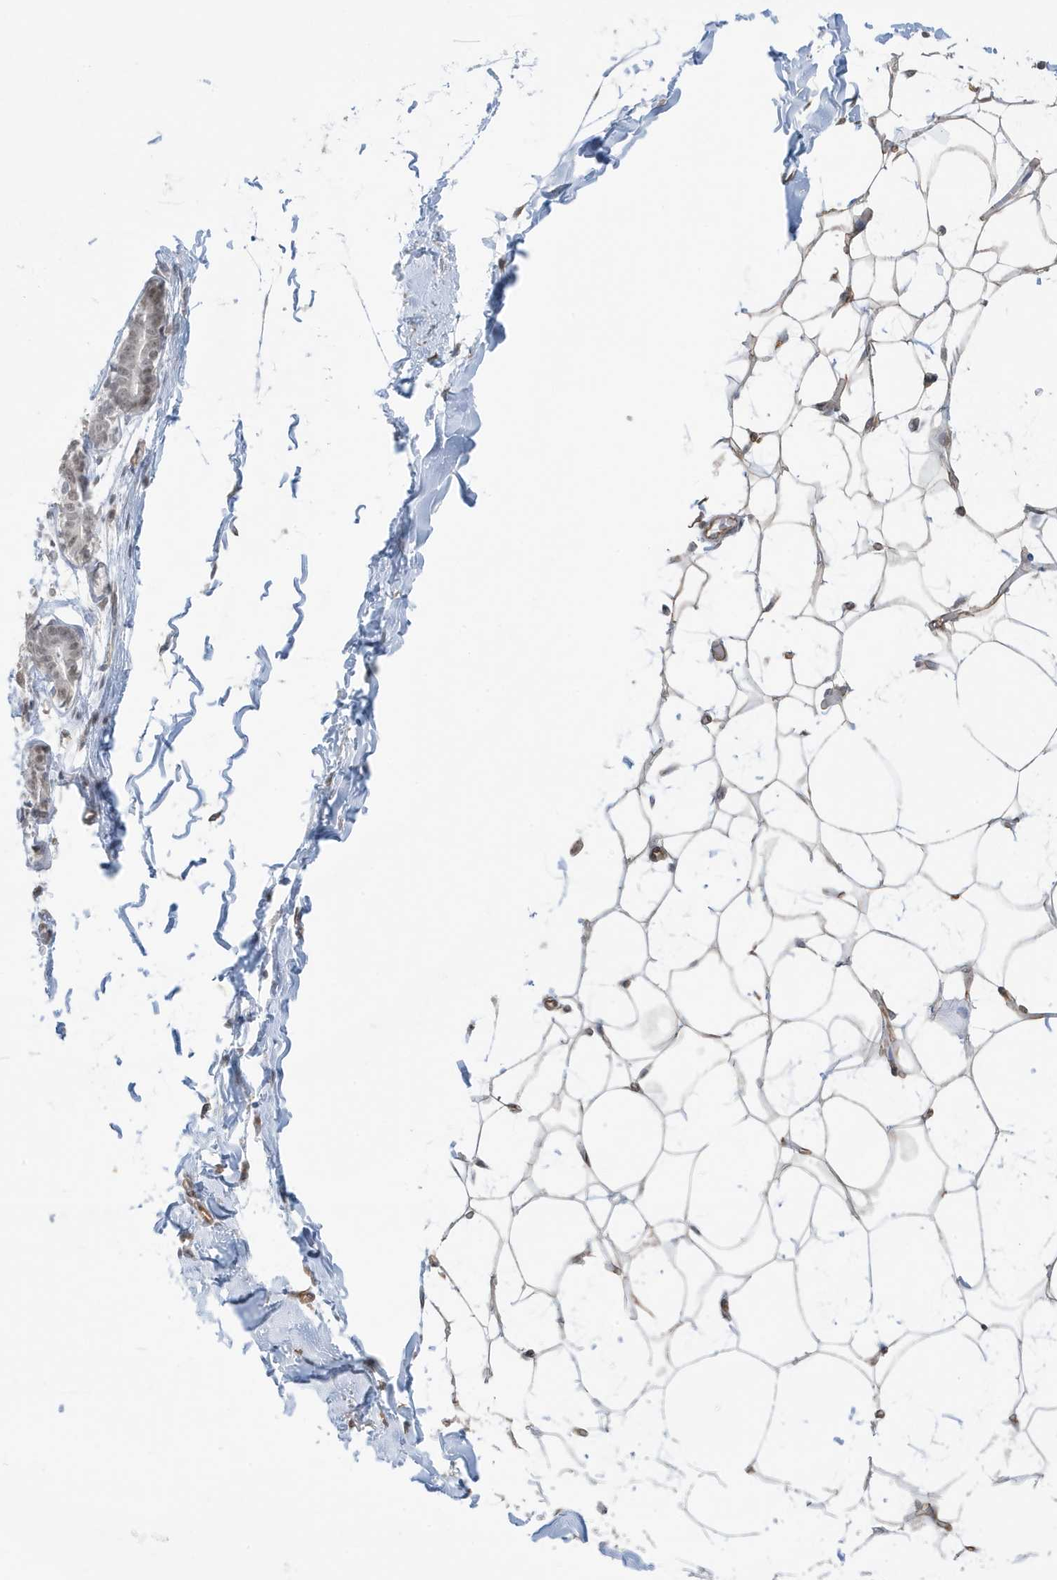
{"staining": {"intensity": "weak", "quantity": ">75%", "location": "cytoplasmic/membranous,nuclear"}, "tissue": "breast", "cell_type": "Adipocytes", "image_type": "normal", "snomed": [{"axis": "morphology", "description": "Normal tissue, NOS"}, {"axis": "topography", "description": "Breast"}], "caption": "Protein staining shows weak cytoplasmic/membranous,nuclear positivity in about >75% of adipocytes in benign breast.", "gene": "CHCHD4", "patient": {"sex": "female", "age": 27}}